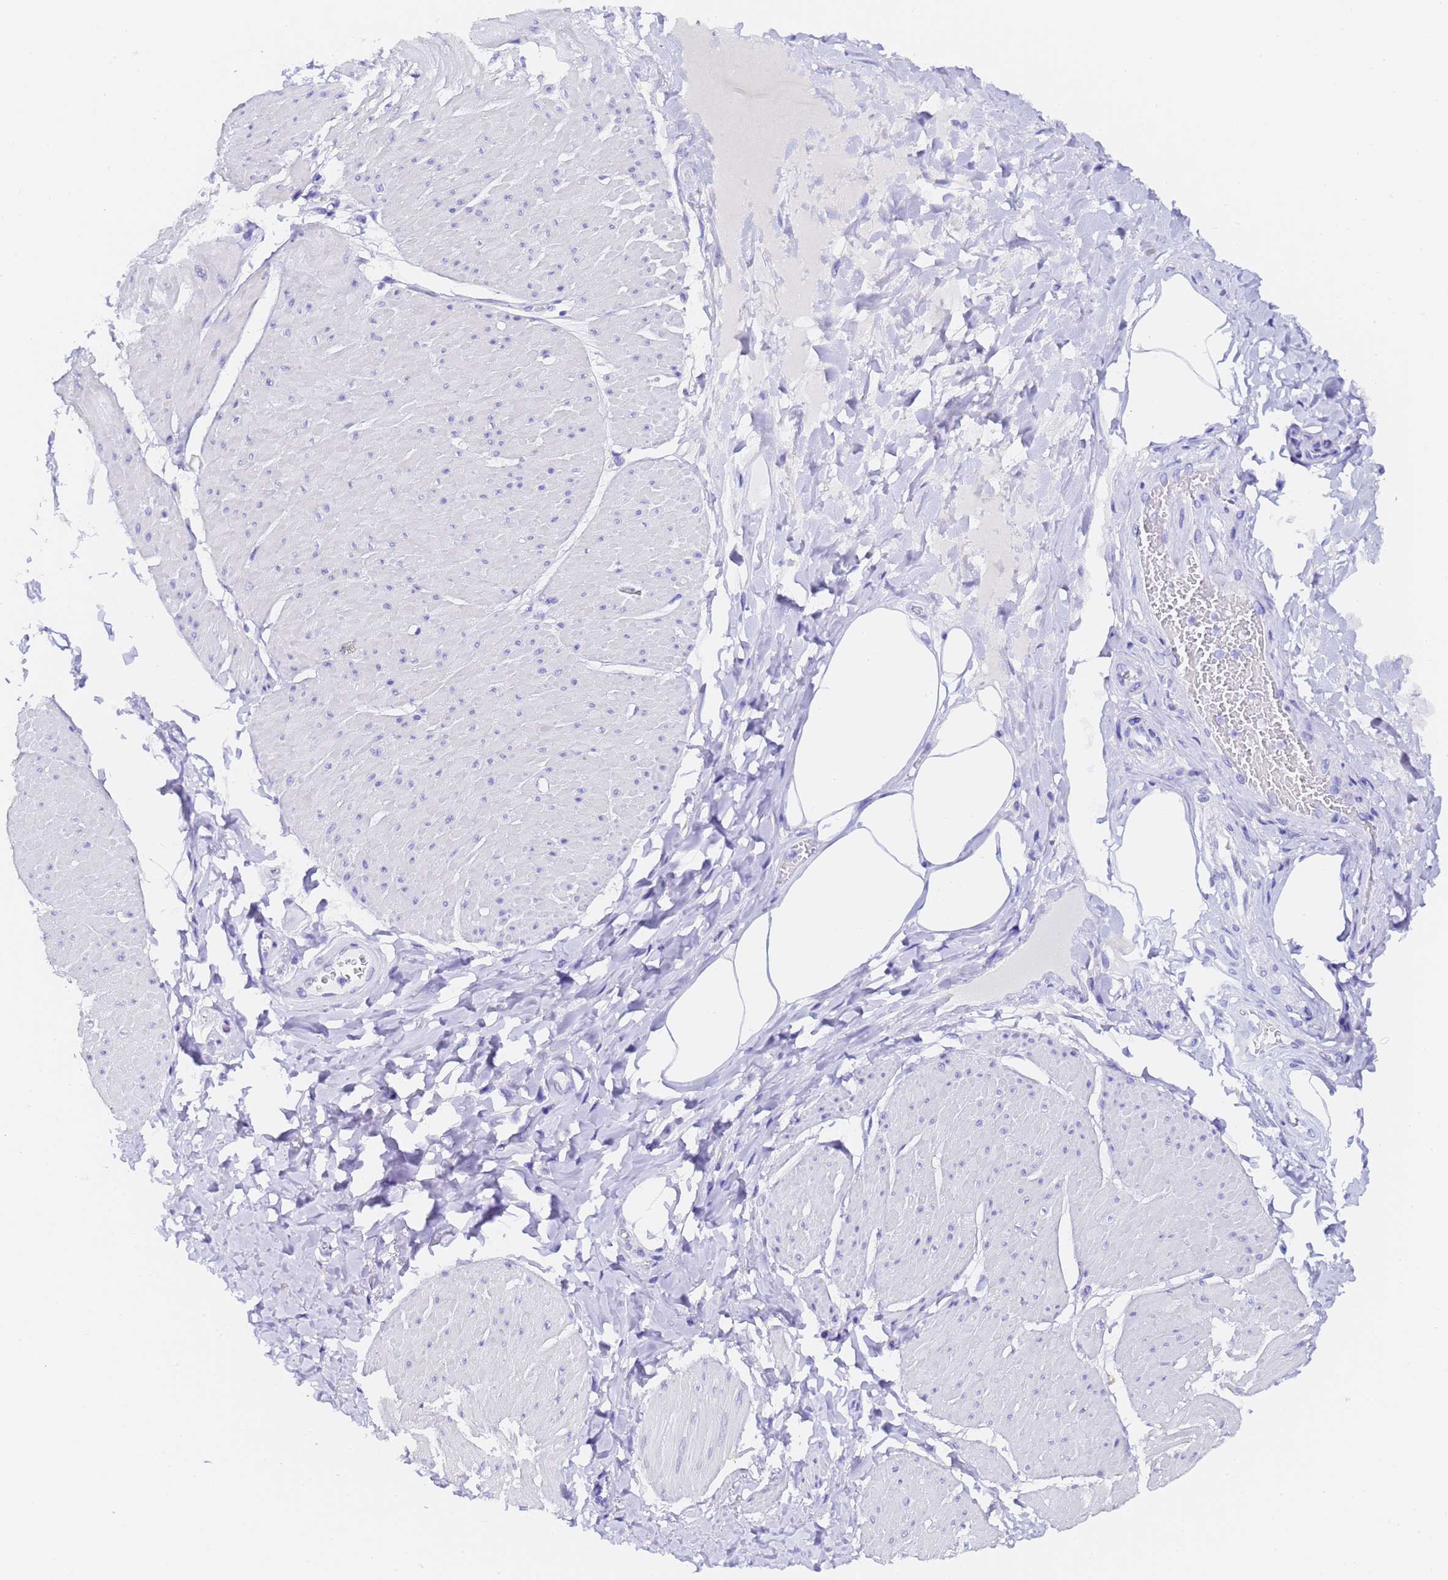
{"staining": {"intensity": "negative", "quantity": "none", "location": "none"}, "tissue": "smooth muscle", "cell_type": "Smooth muscle cells", "image_type": "normal", "snomed": [{"axis": "morphology", "description": "Urothelial carcinoma, High grade"}, {"axis": "topography", "description": "Urinary bladder"}], "caption": "The histopathology image exhibits no significant expression in smooth muscle cells of smooth muscle.", "gene": "GABRA1", "patient": {"sex": "male", "age": 46}}